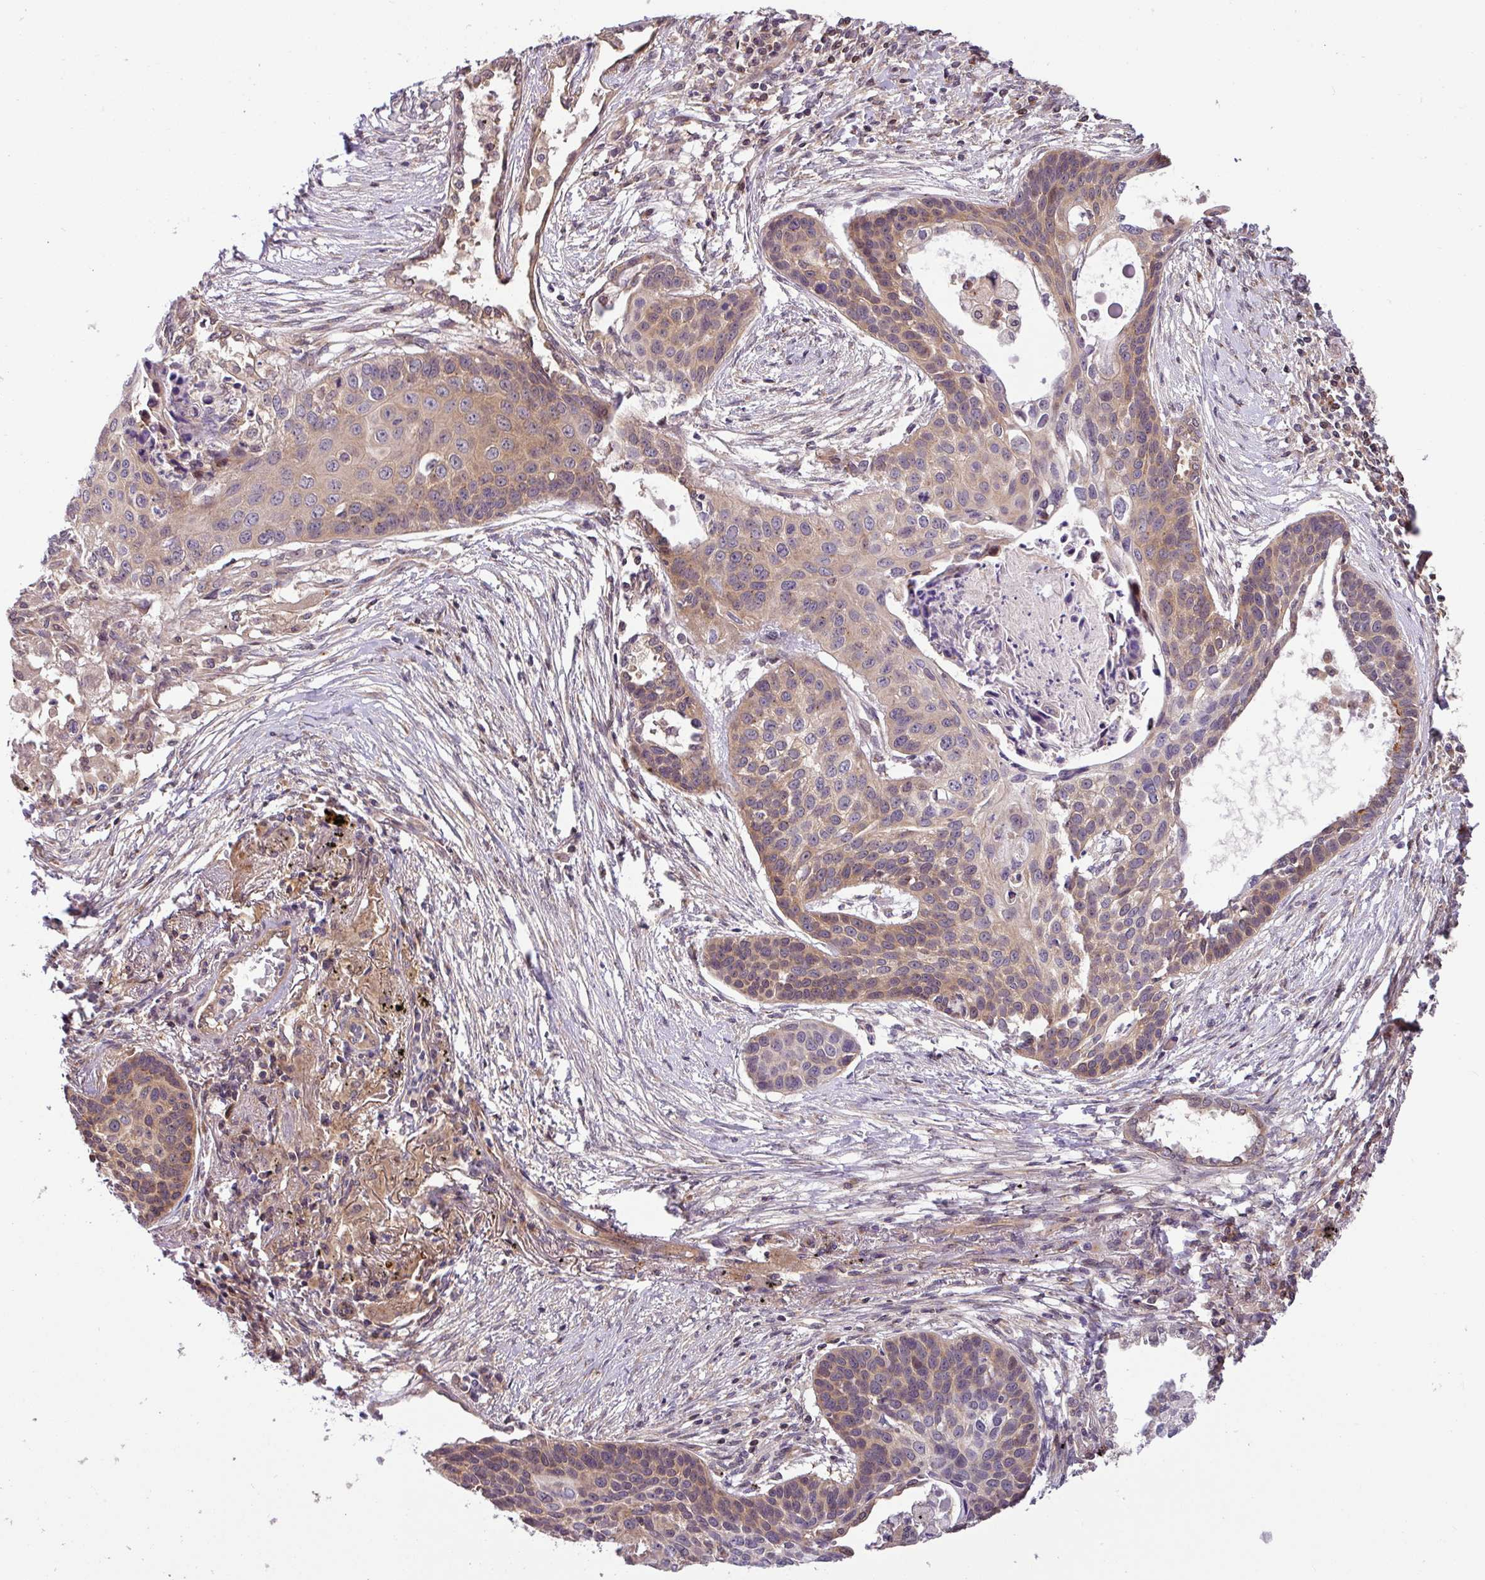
{"staining": {"intensity": "weak", "quantity": "25%-75%", "location": "cytoplasmic/membranous"}, "tissue": "lung cancer", "cell_type": "Tumor cells", "image_type": "cancer", "snomed": [{"axis": "morphology", "description": "Squamous cell carcinoma, NOS"}, {"axis": "topography", "description": "Lung"}], "caption": "A photomicrograph of lung cancer (squamous cell carcinoma) stained for a protein reveals weak cytoplasmic/membranous brown staining in tumor cells.", "gene": "SHB", "patient": {"sex": "male", "age": 71}}